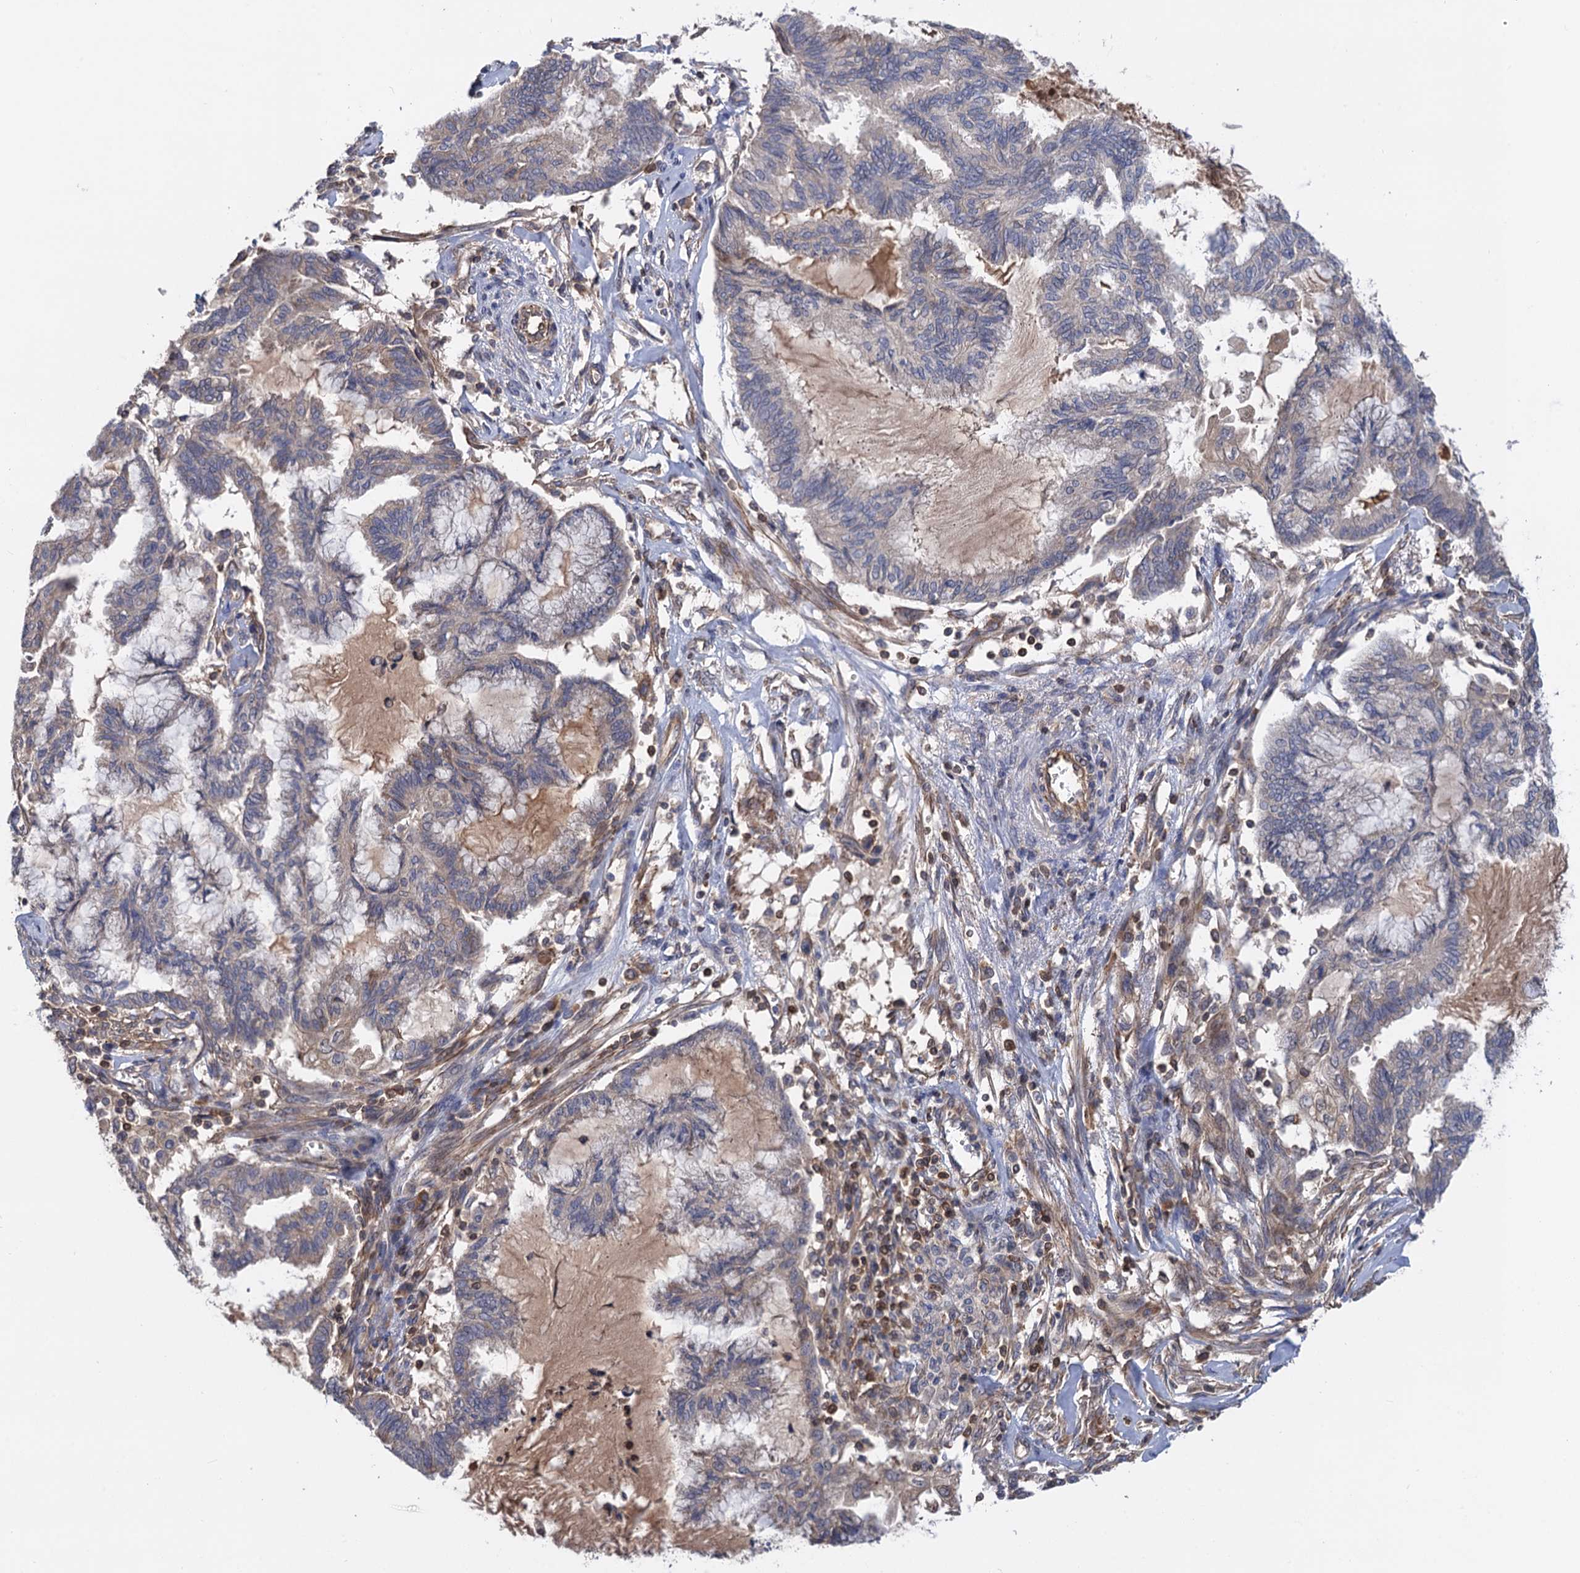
{"staining": {"intensity": "negative", "quantity": "none", "location": "none"}, "tissue": "endometrial cancer", "cell_type": "Tumor cells", "image_type": "cancer", "snomed": [{"axis": "morphology", "description": "Adenocarcinoma, NOS"}, {"axis": "topography", "description": "Endometrium"}], "caption": "Tumor cells show no significant protein expression in endometrial cancer (adenocarcinoma). (Brightfield microscopy of DAB IHC at high magnification).", "gene": "DGKA", "patient": {"sex": "female", "age": 86}}